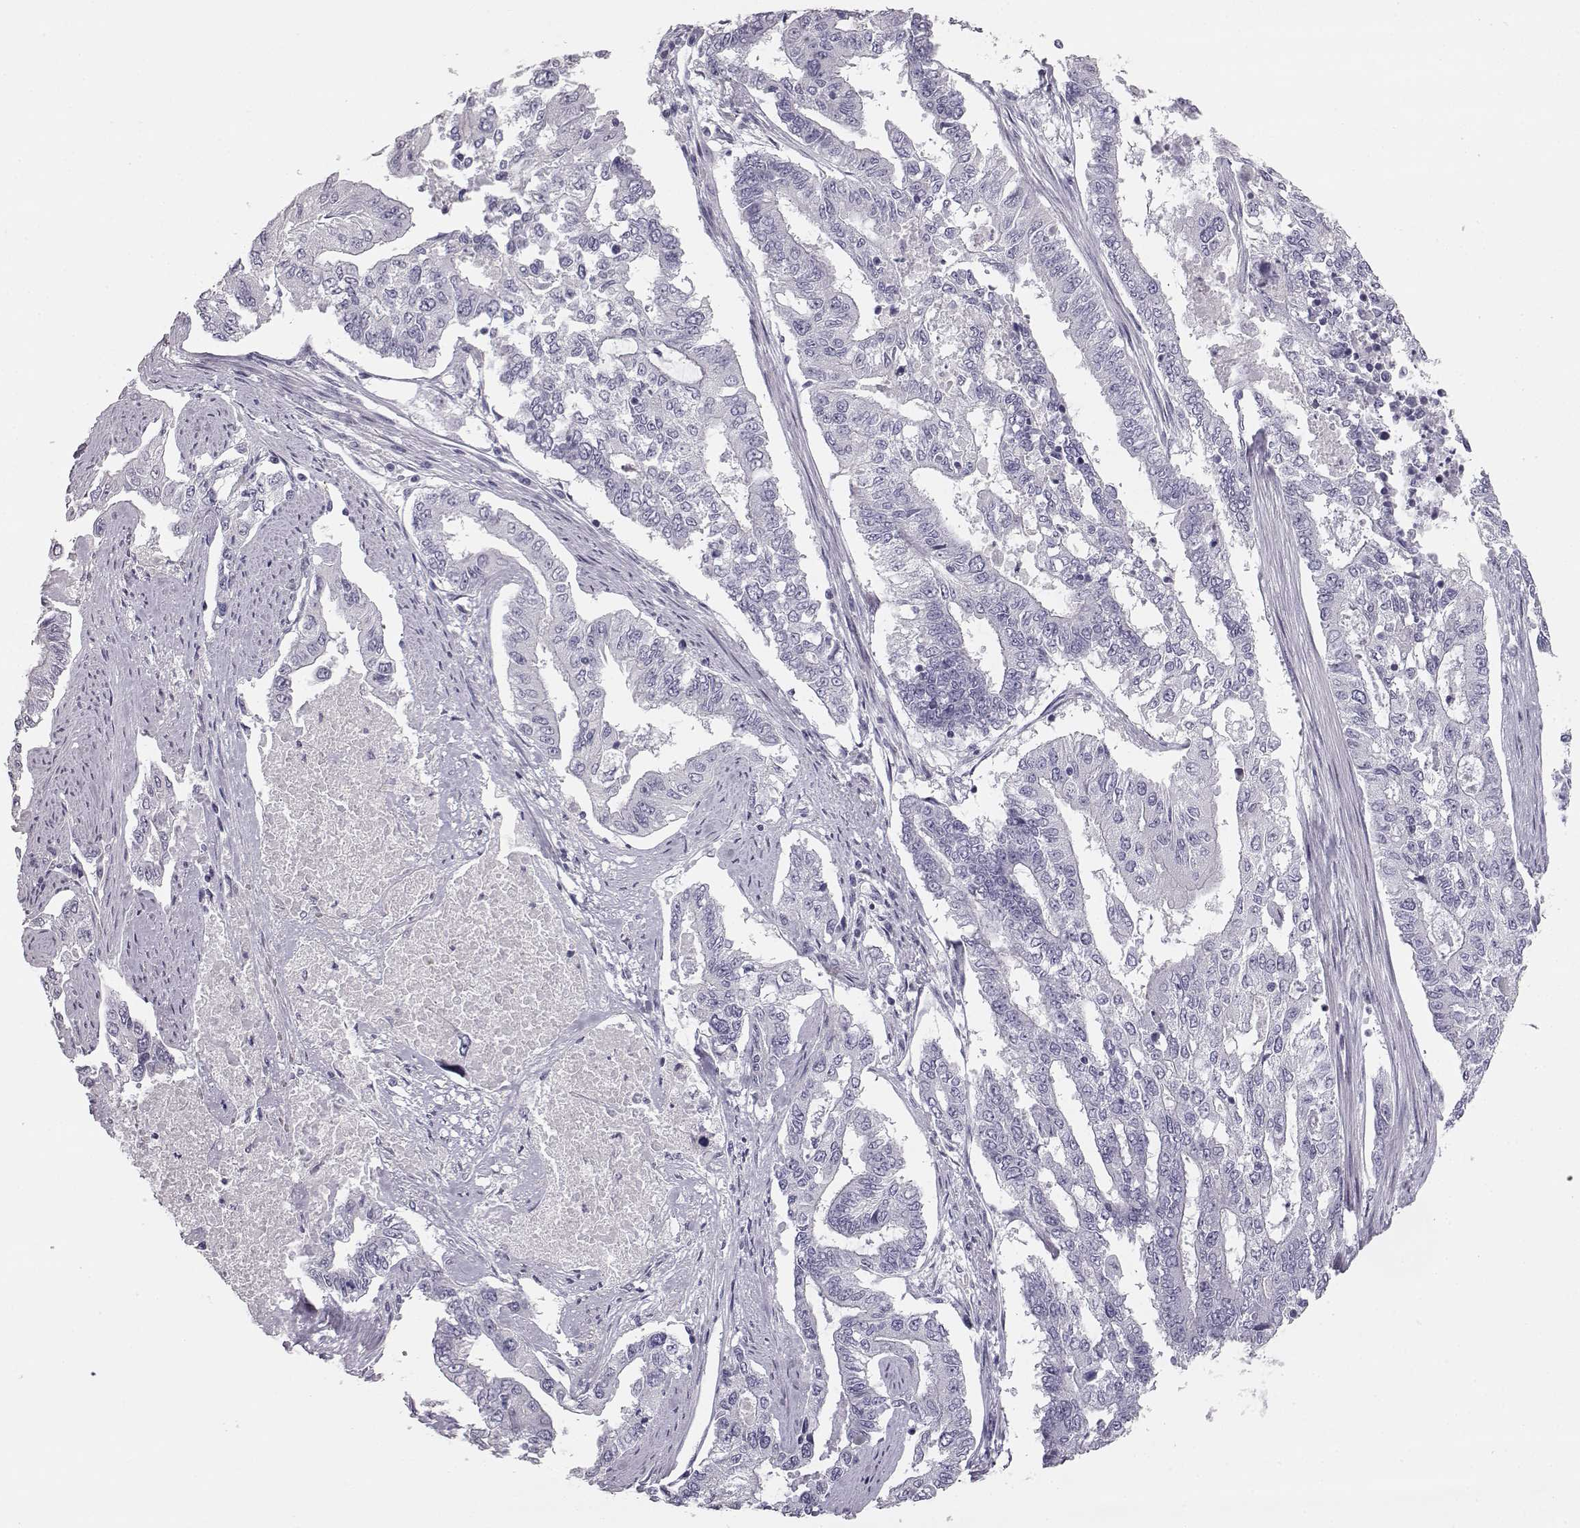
{"staining": {"intensity": "negative", "quantity": "none", "location": "none"}, "tissue": "endometrial cancer", "cell_type": "Tumor cells", "image_type": "cancer", "snomed": [{"axis": "morphology", "description": "Adenocarcinoma, NOS"}, {"axis": "topography", "description": "Uterus"}], "caption": "Endometrial cancer stained for a protein using IHC shows no staining tumor cells.", "gene": "MYCBPAP", "patient": {"sex": "female", "age": 59}}